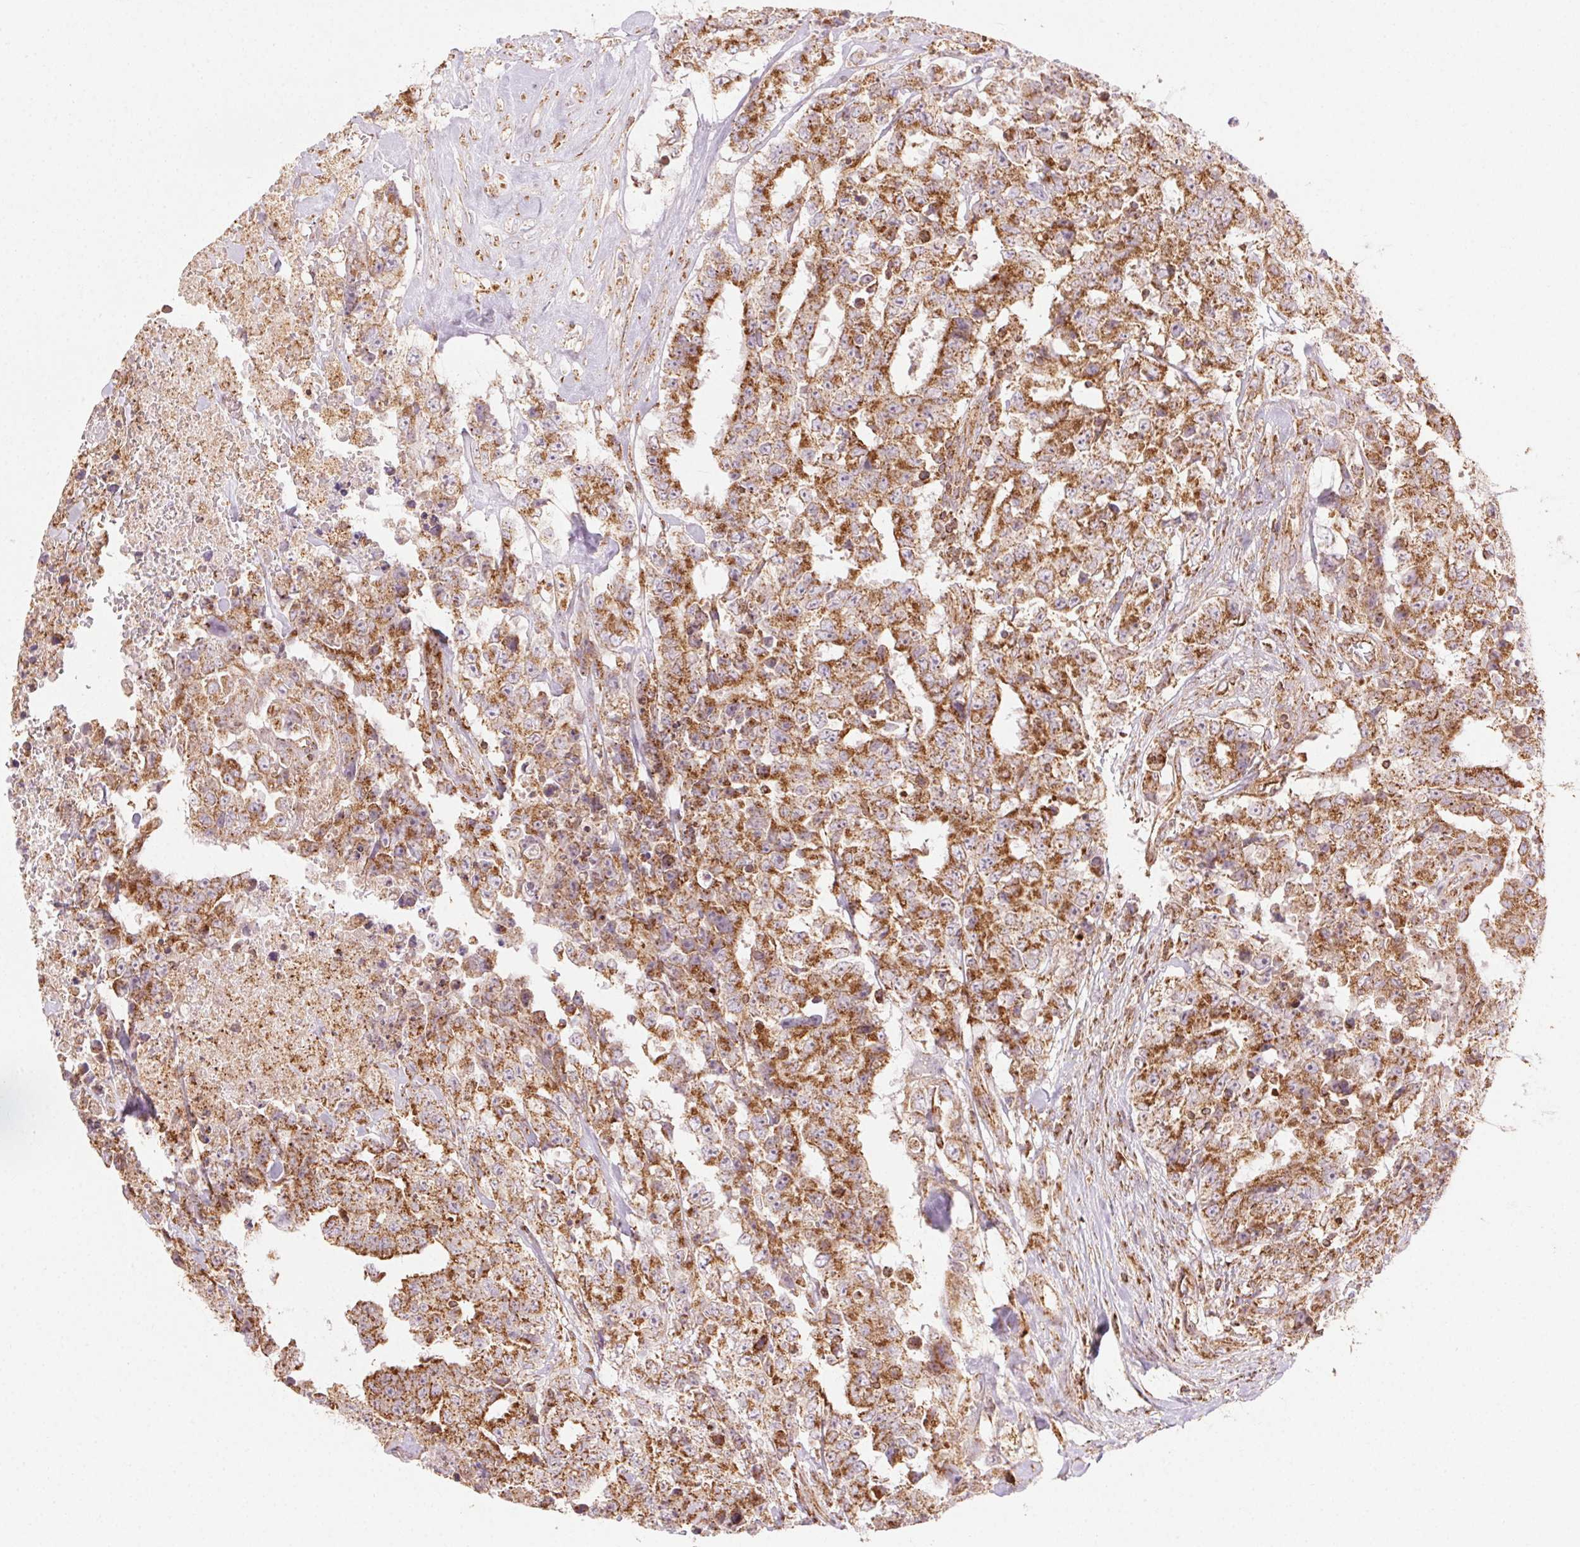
{"staining": {"intensity": "strong", "quantity": ">75%", "location": "cytoplasmic/membranous"}, "tissue": "testis cancer", "cell_type": "Tumor cells", "image_type": "cancer", "snomed": [{"axis": "morphology", "description": "Carcinoma, Embryonal, NOS"}, {"axis": "topography", "description": "Testis"}], "caption": "Approximately >75% of tumor cells in testis cancer (embryonal carcinoma) show strong cytoplasmic/membranous protein expression as visualized by brown immunohistochemical staining.", "gene": "CLPB", "patient": {"sex": "male", "age": 24}}